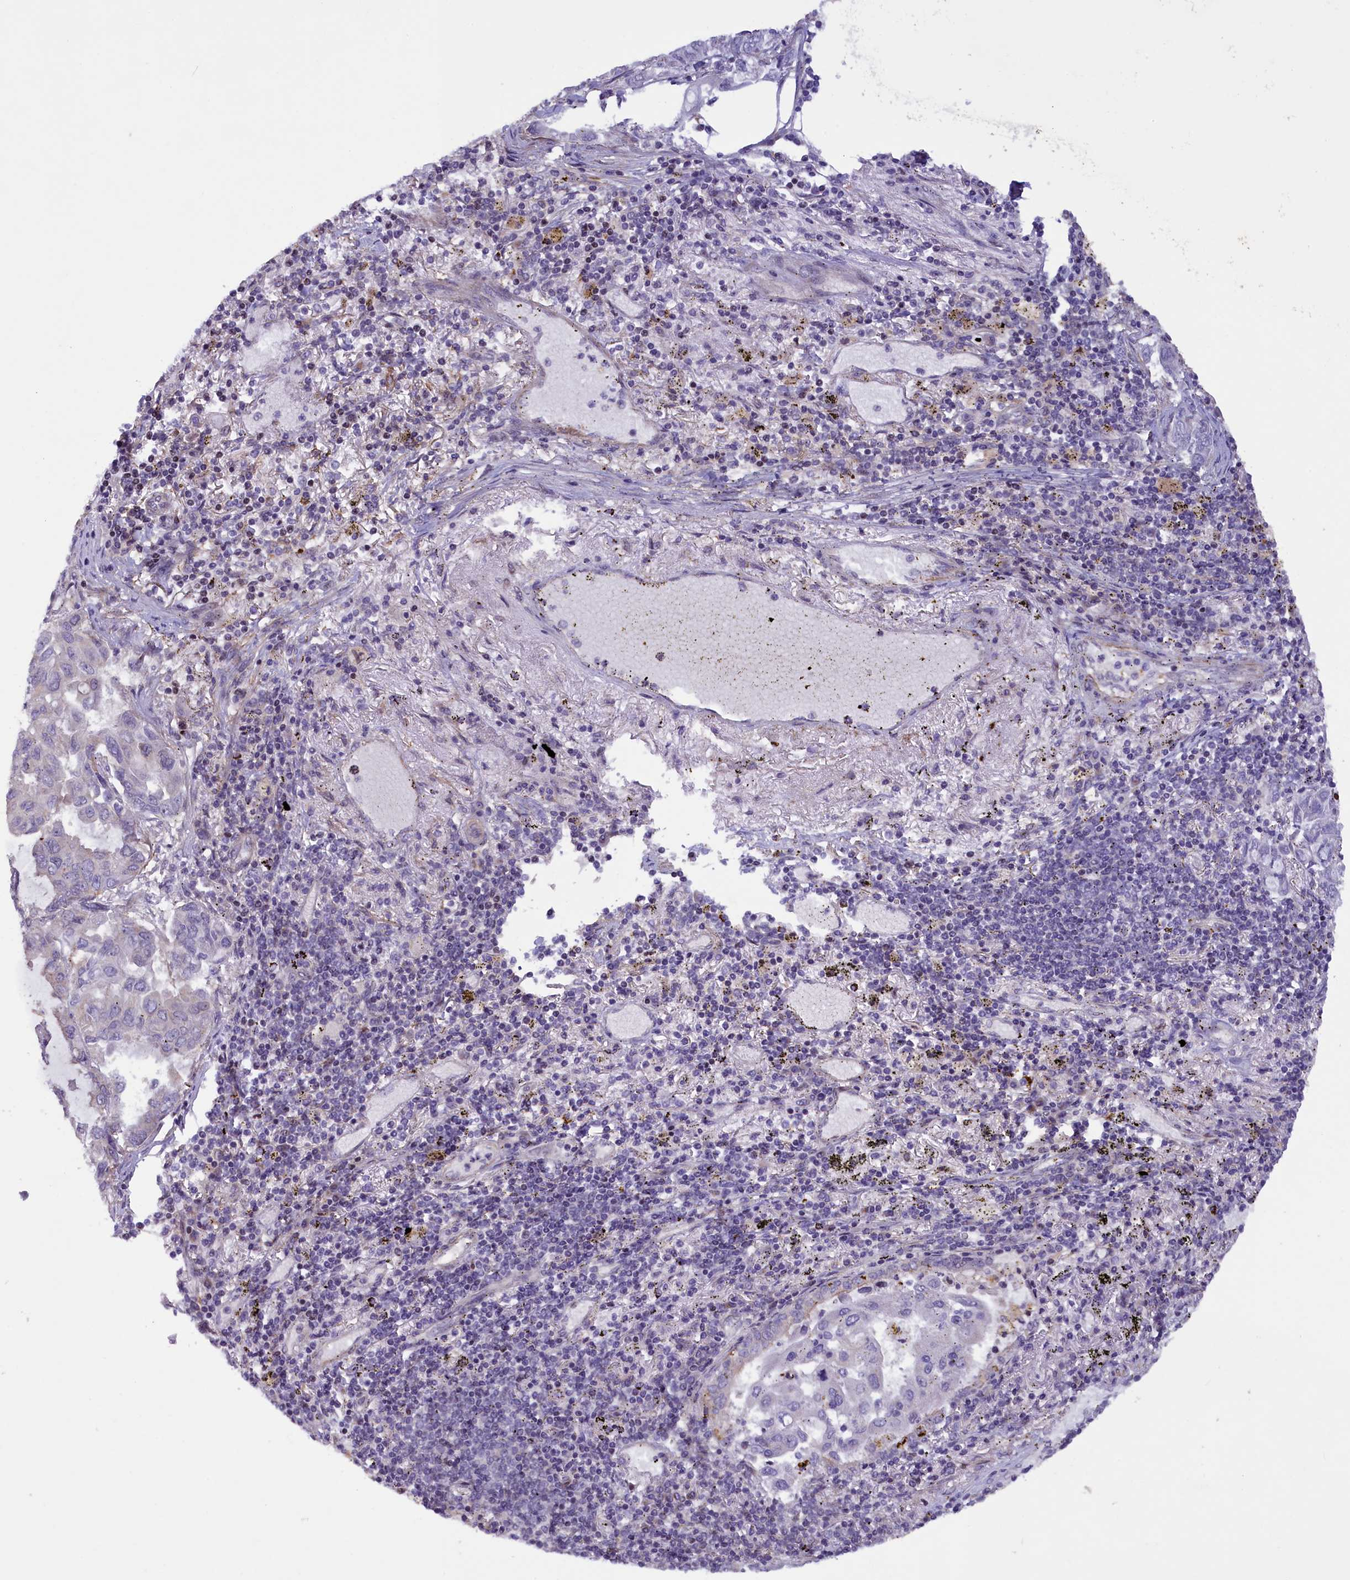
{"staining": {"intensity": "negative", "quantity": "none", "location": "none"}, "tissue": "lung cancer", "cell_type": "Tumor cells", "image_type": "cancer", "snomed": [{"axis": "morphology", "description": "Adenocarcinoma, NOS"}, {"axis": "topography", "description": "Lung"}], "caption": "A high-resolution image shows immunohistochemistry (IHC) staining of lung cancer (adenocarcinoma), which shows no significant positivity in tumor cells.", "gene": "MAN2C1", "patient": {"sex": "male", "age": 64}}